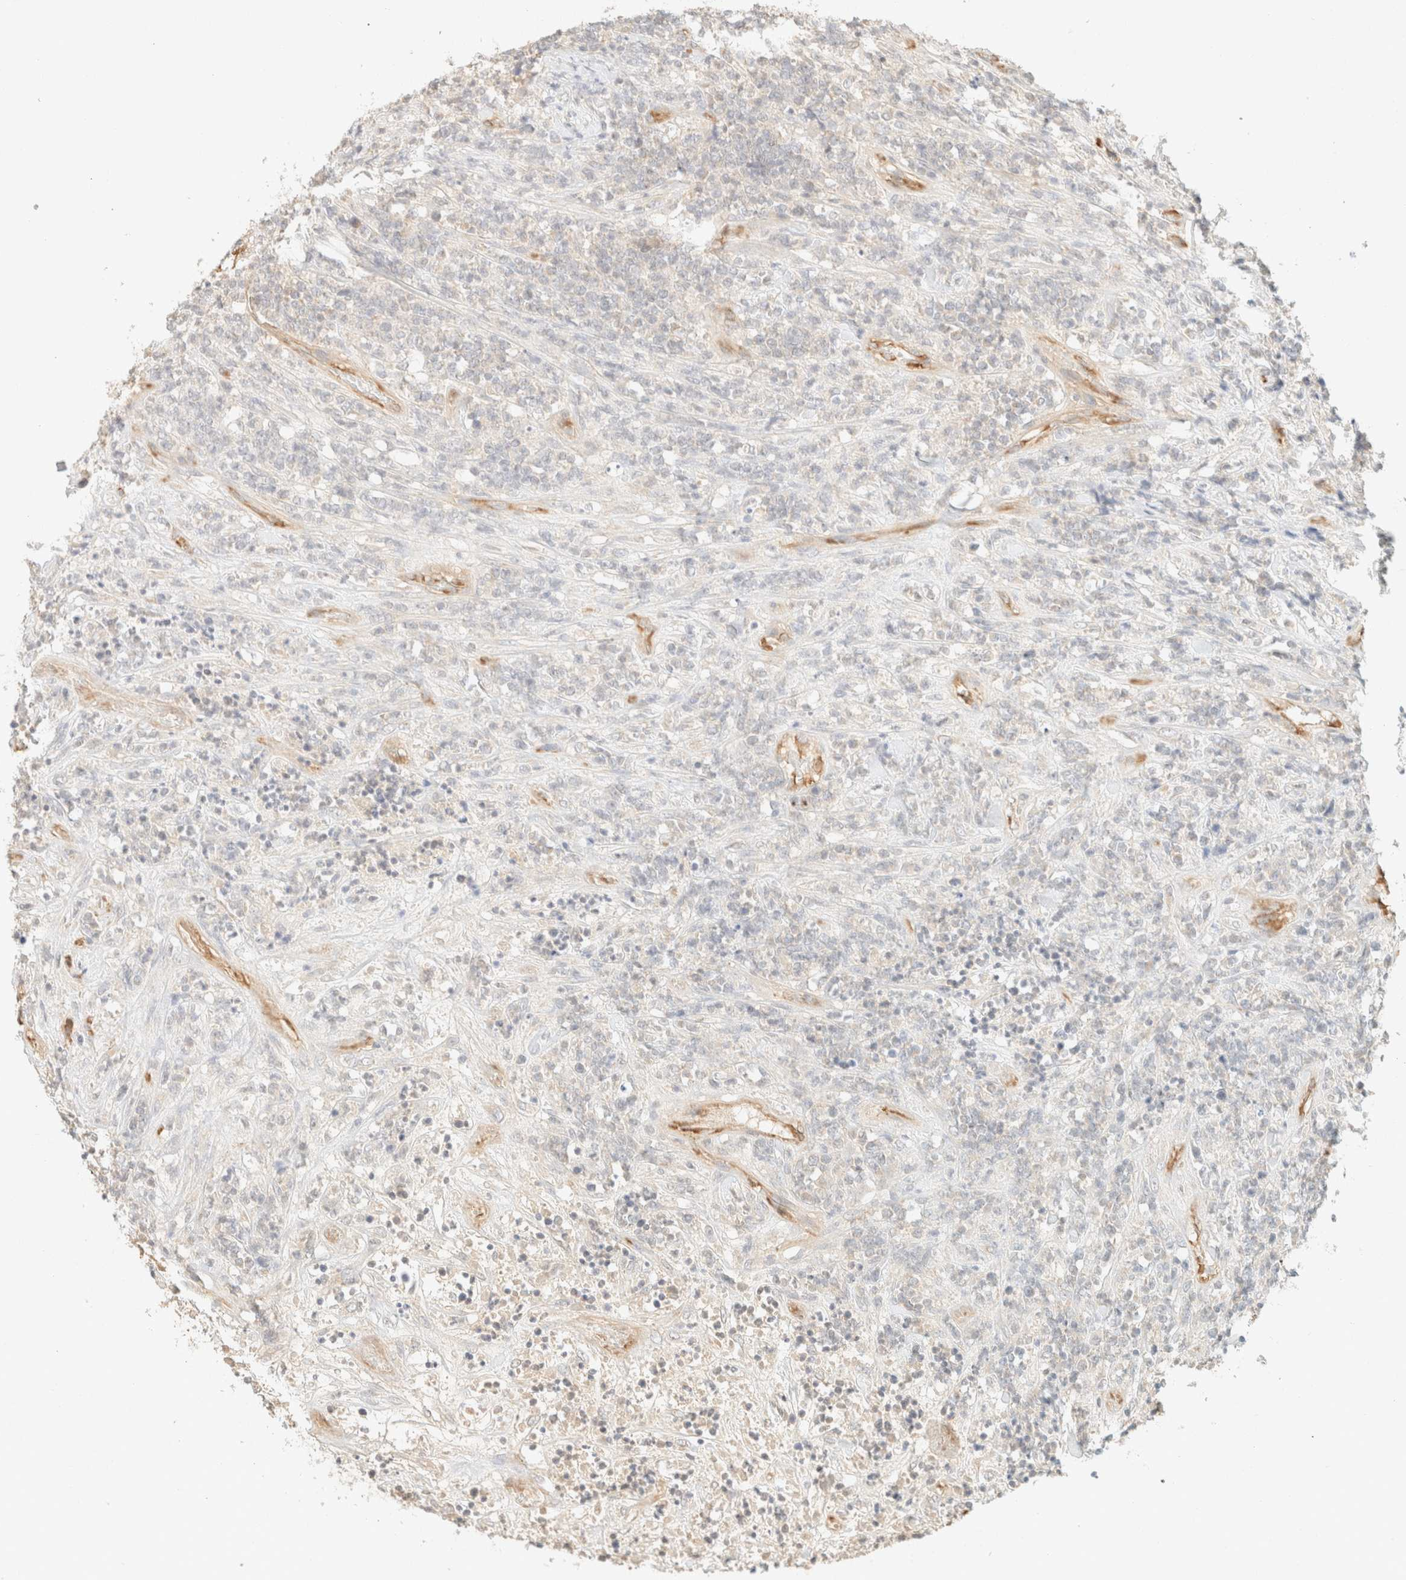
{"staining": {"intensity": "negative", "quantity": "none", "location": "none"}, "tissue": "lymphoma", "cell_type": "Tumor cells", "image_type": "cancer", "snomed": [{"axis": "morphology", "description": "Malignant lymphoma, non-Hodgkin's type, High grade"}, {"axis": "topography", "description": "Soft tissue"}], "caption": "There is no significant expression in tumor cells of lymphoma.", "gene": "SPARCL1", "patient": {"sex": "male", "age": 18}}